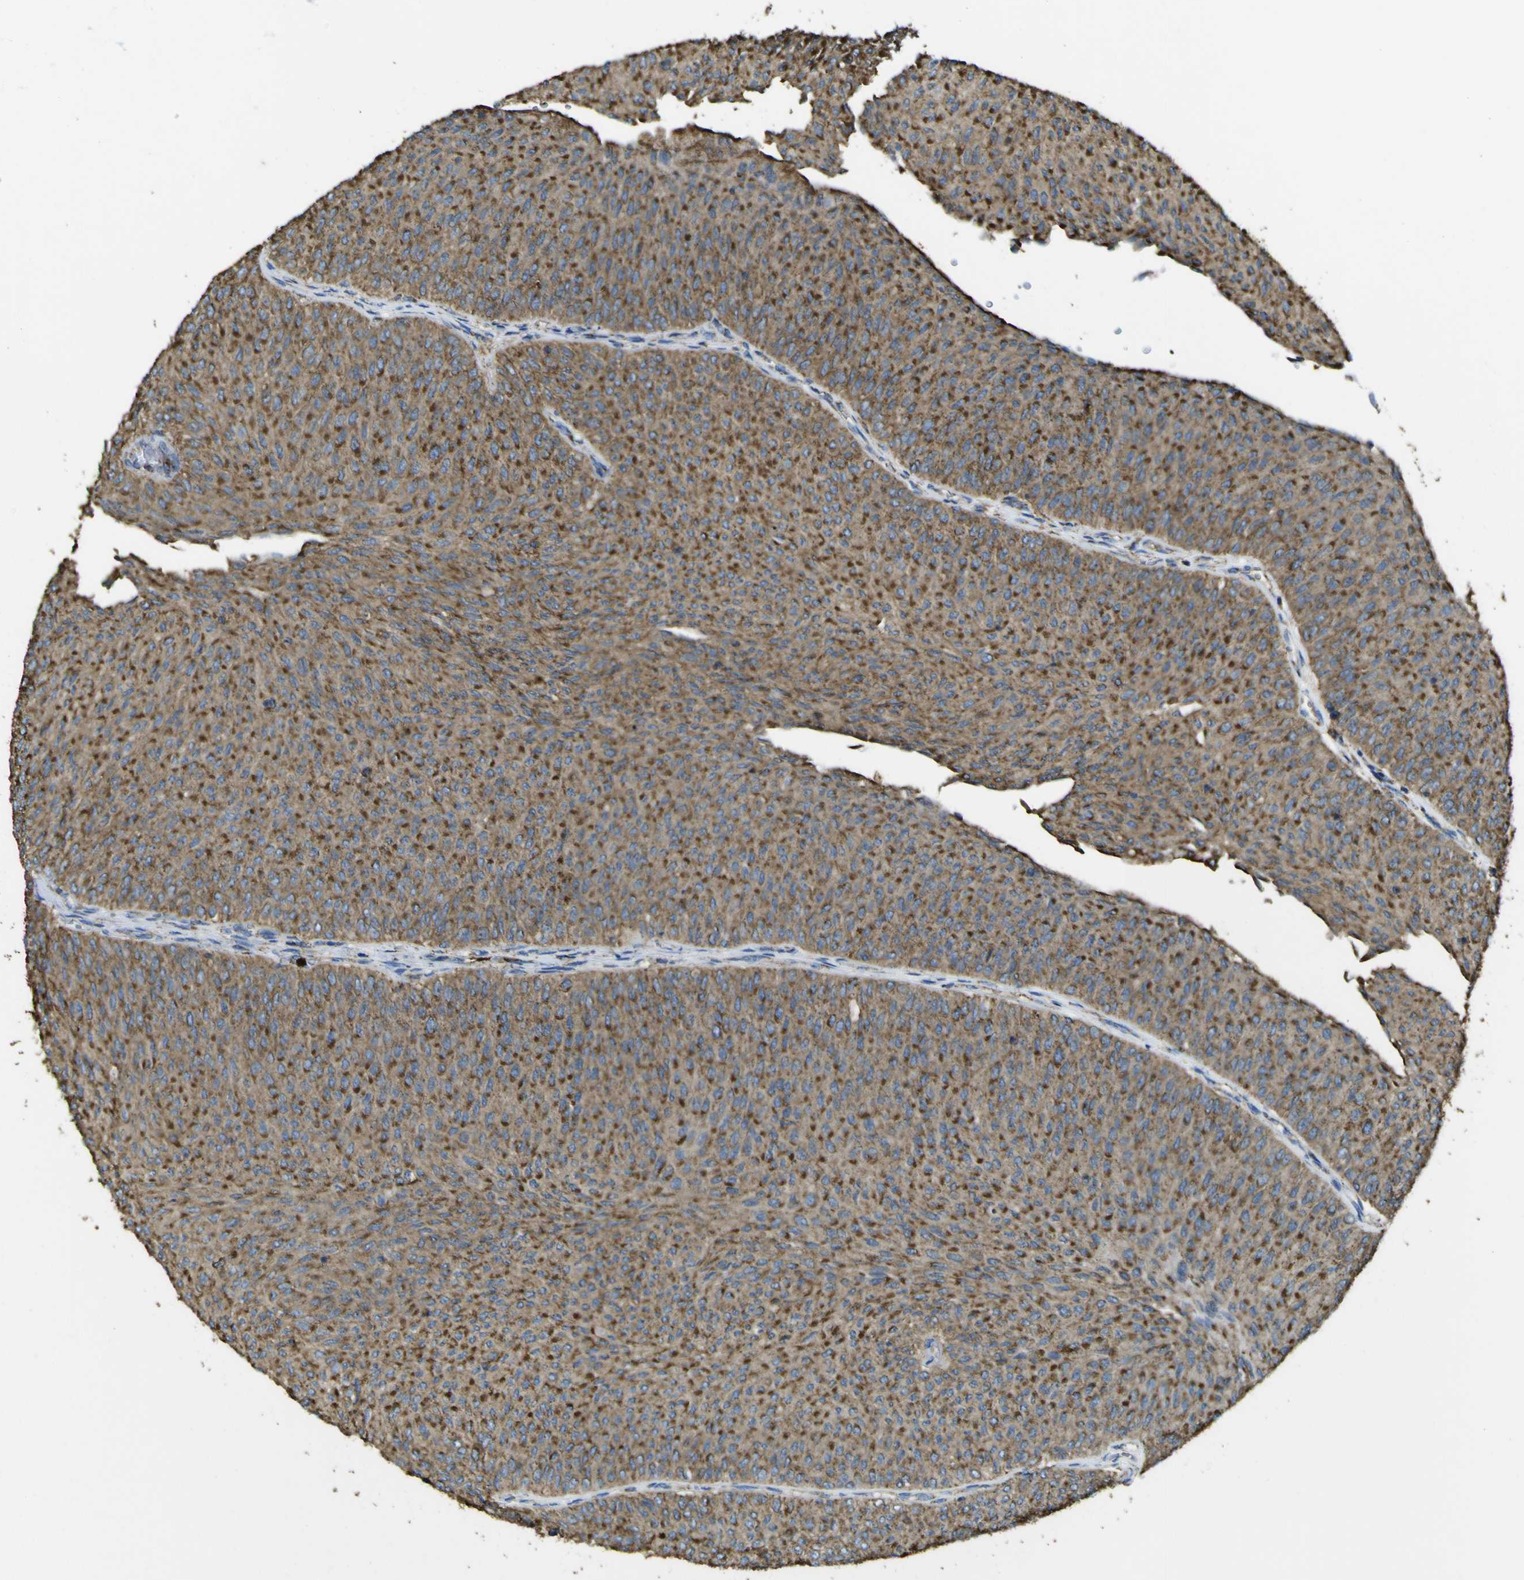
{"staining": {"intensity": "strong", "quantity": "25%-75%", "location": "cytoplasmic/membranous"}, "tissue": "urothelial cancer", "cell_type": "Tumor cells", "image_type": "cancer", "snomed": [{"axis": "morphology", "description": "Urothelial carcinoma, Low grade"}, {"axis": "topography", "description": "Urinary bladder"}], "caption": "A high amount of strong cytoplasmic/membranous positivity is seen in approximately 25%-75% of tumor cells in low-grade urothelial carcinoma tissue.", "gene": "ACSL3", "patient": {"sex": "male", "age": 78}}